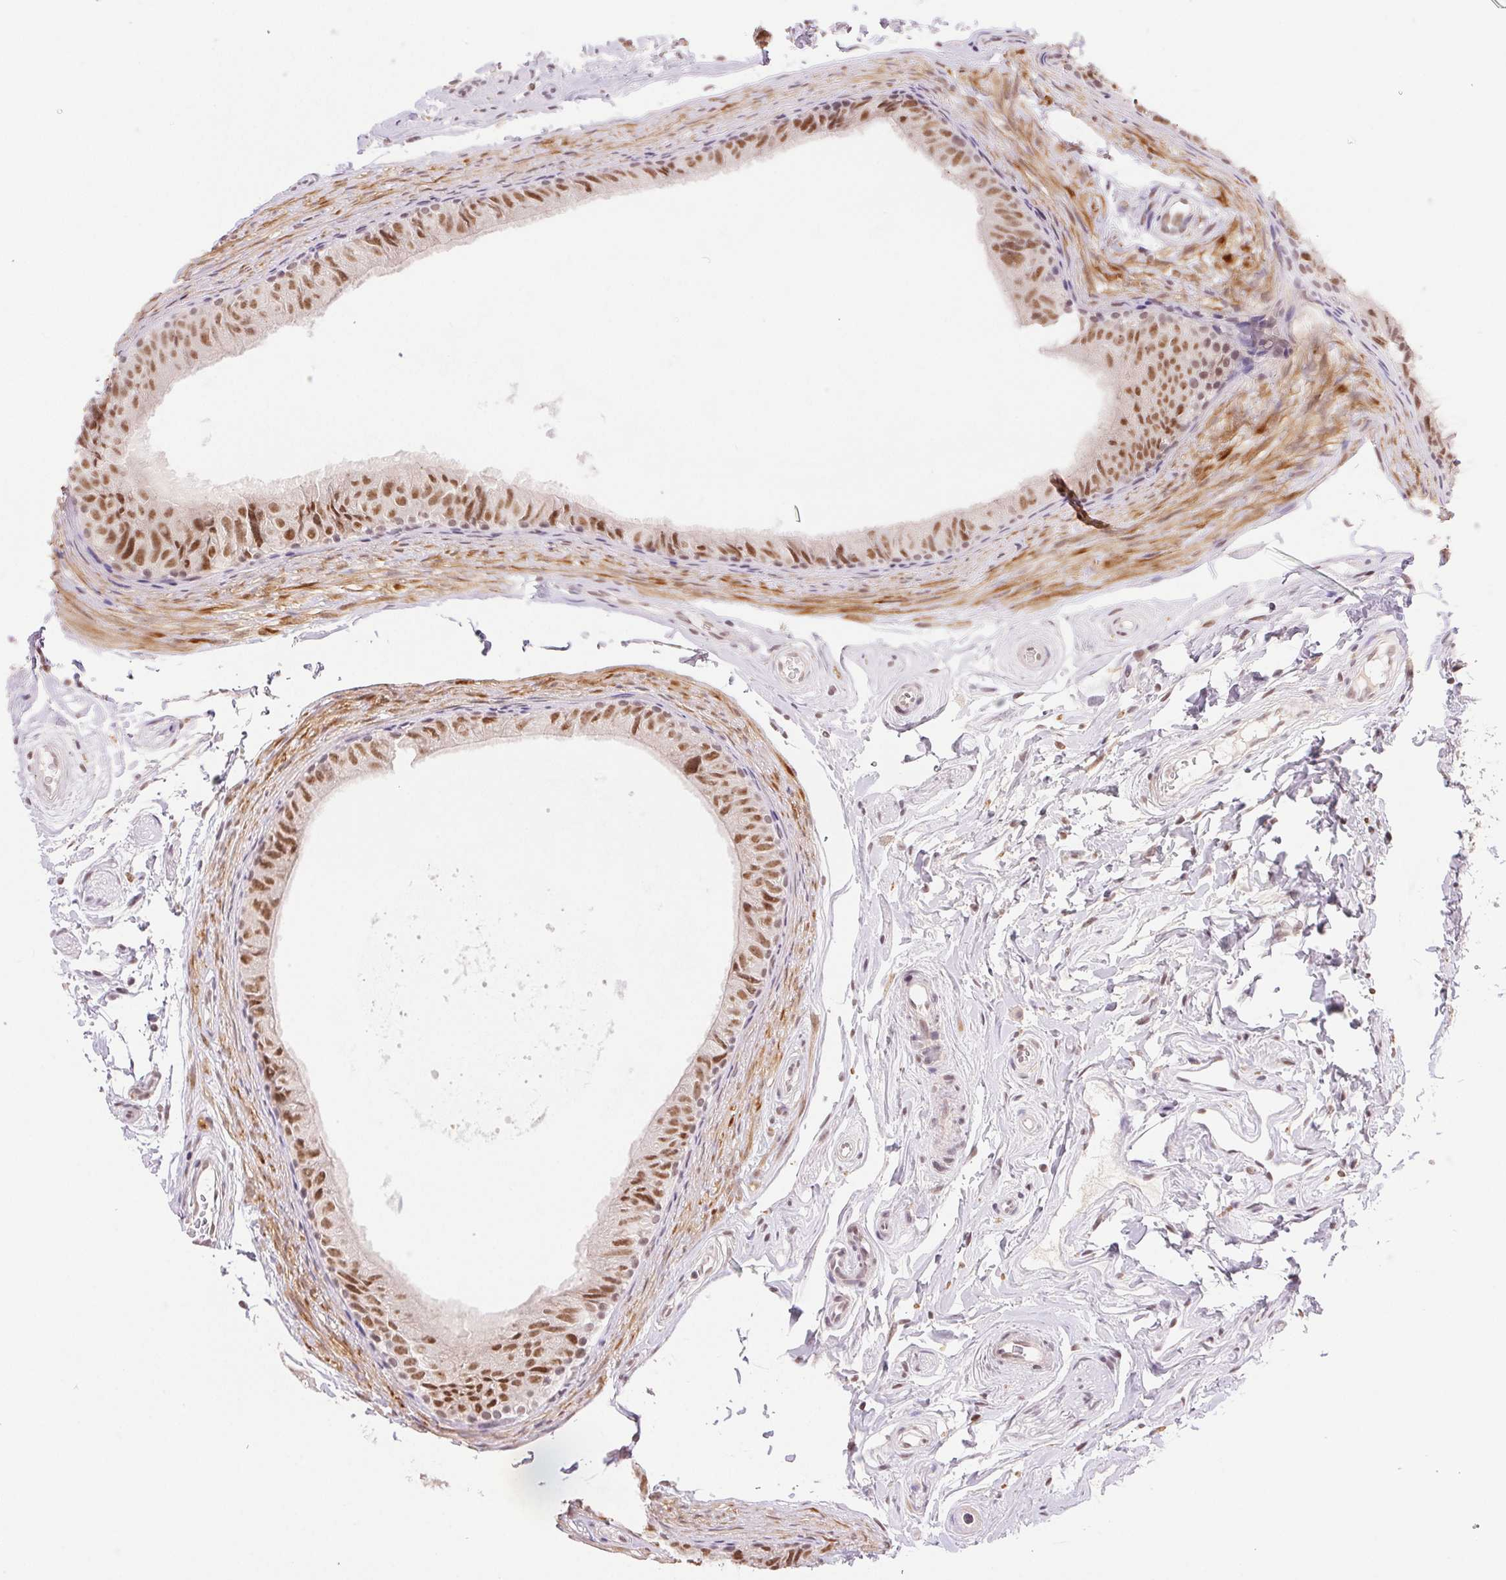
{"staining": {"intensity": "moderate", "quantity": ">75%", "location": "nuclear"}, "tissue": "epididymis", "cell_type": "Glandular cells", "image_type": "normal", "snomed": [{"axis": "morphology", "description": "Normal tissue, NOS"}, {"axis": "topography", "description": "Epididymis"}], "caption": "A medium amount of moderate nuclear staining is appreciated in about >75% of glandular cells in benign epididymis.", "gene": "PRPF18", "patient": {"sex": "male", "age": 45}}